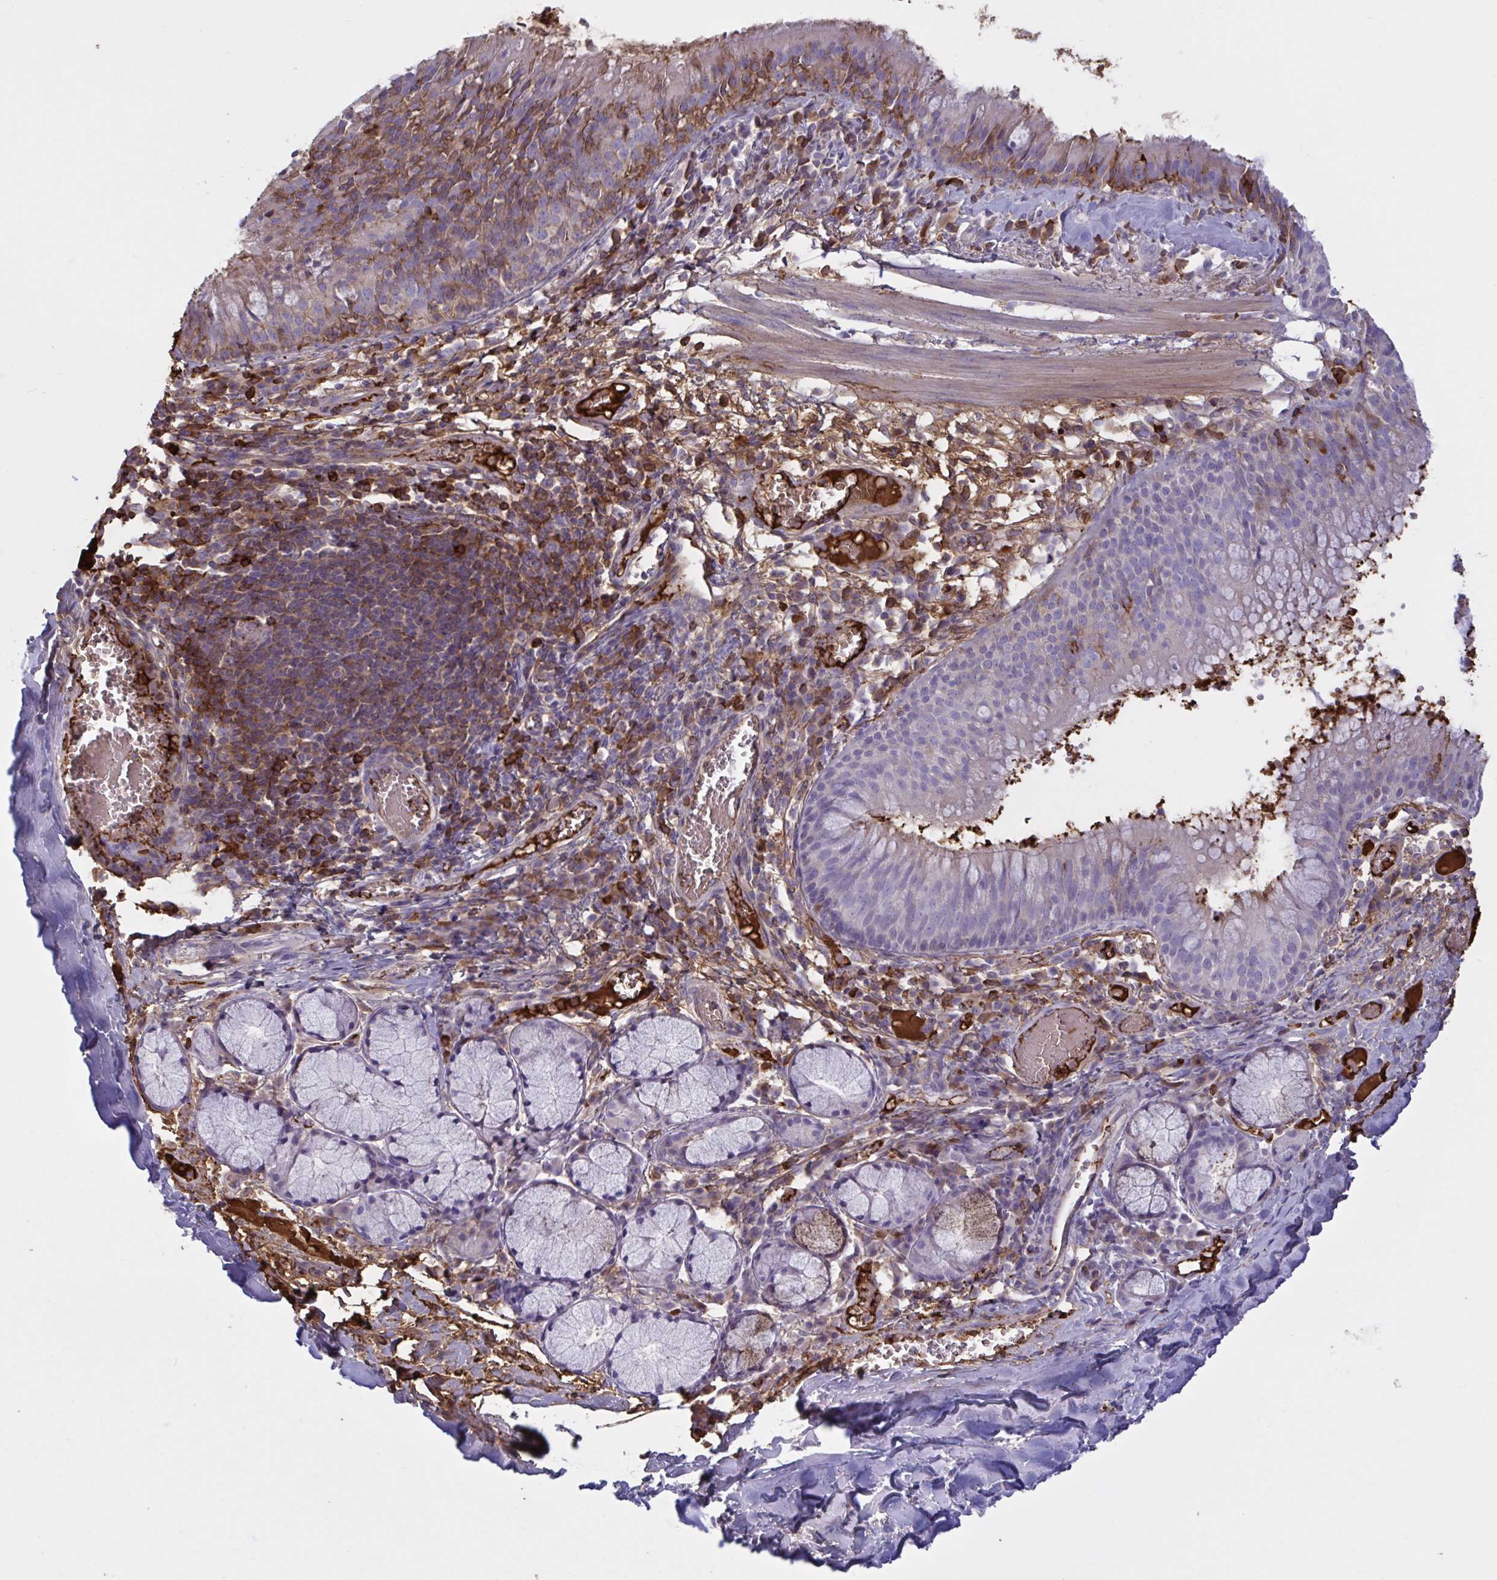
{"staining": {"intensity": "weak", "quantity": ">75%", "location": "cytoplasmic/membranous"}, "tissue": "soft tissue", "cell_type": "Fibroblasts", "image_type": "normal", "snomed": [{"axis": "morphology", "description": "Normal tissue, NOS"}, {"axis": "topography", "description": "Cartilage tissue"}, {"axis": "topography", "description": "Bronchus"}], "caption": "DAB immunohistochemical staining of normal soft tissue shows weak cytoplasmic/membranous protein expression in approximately >75% of fibroblasts. Ihc stains the protein in brown and the nuclei are stained blue.", "gene": "IL1R1", "patient": {"sex": "male", "age": 56}}